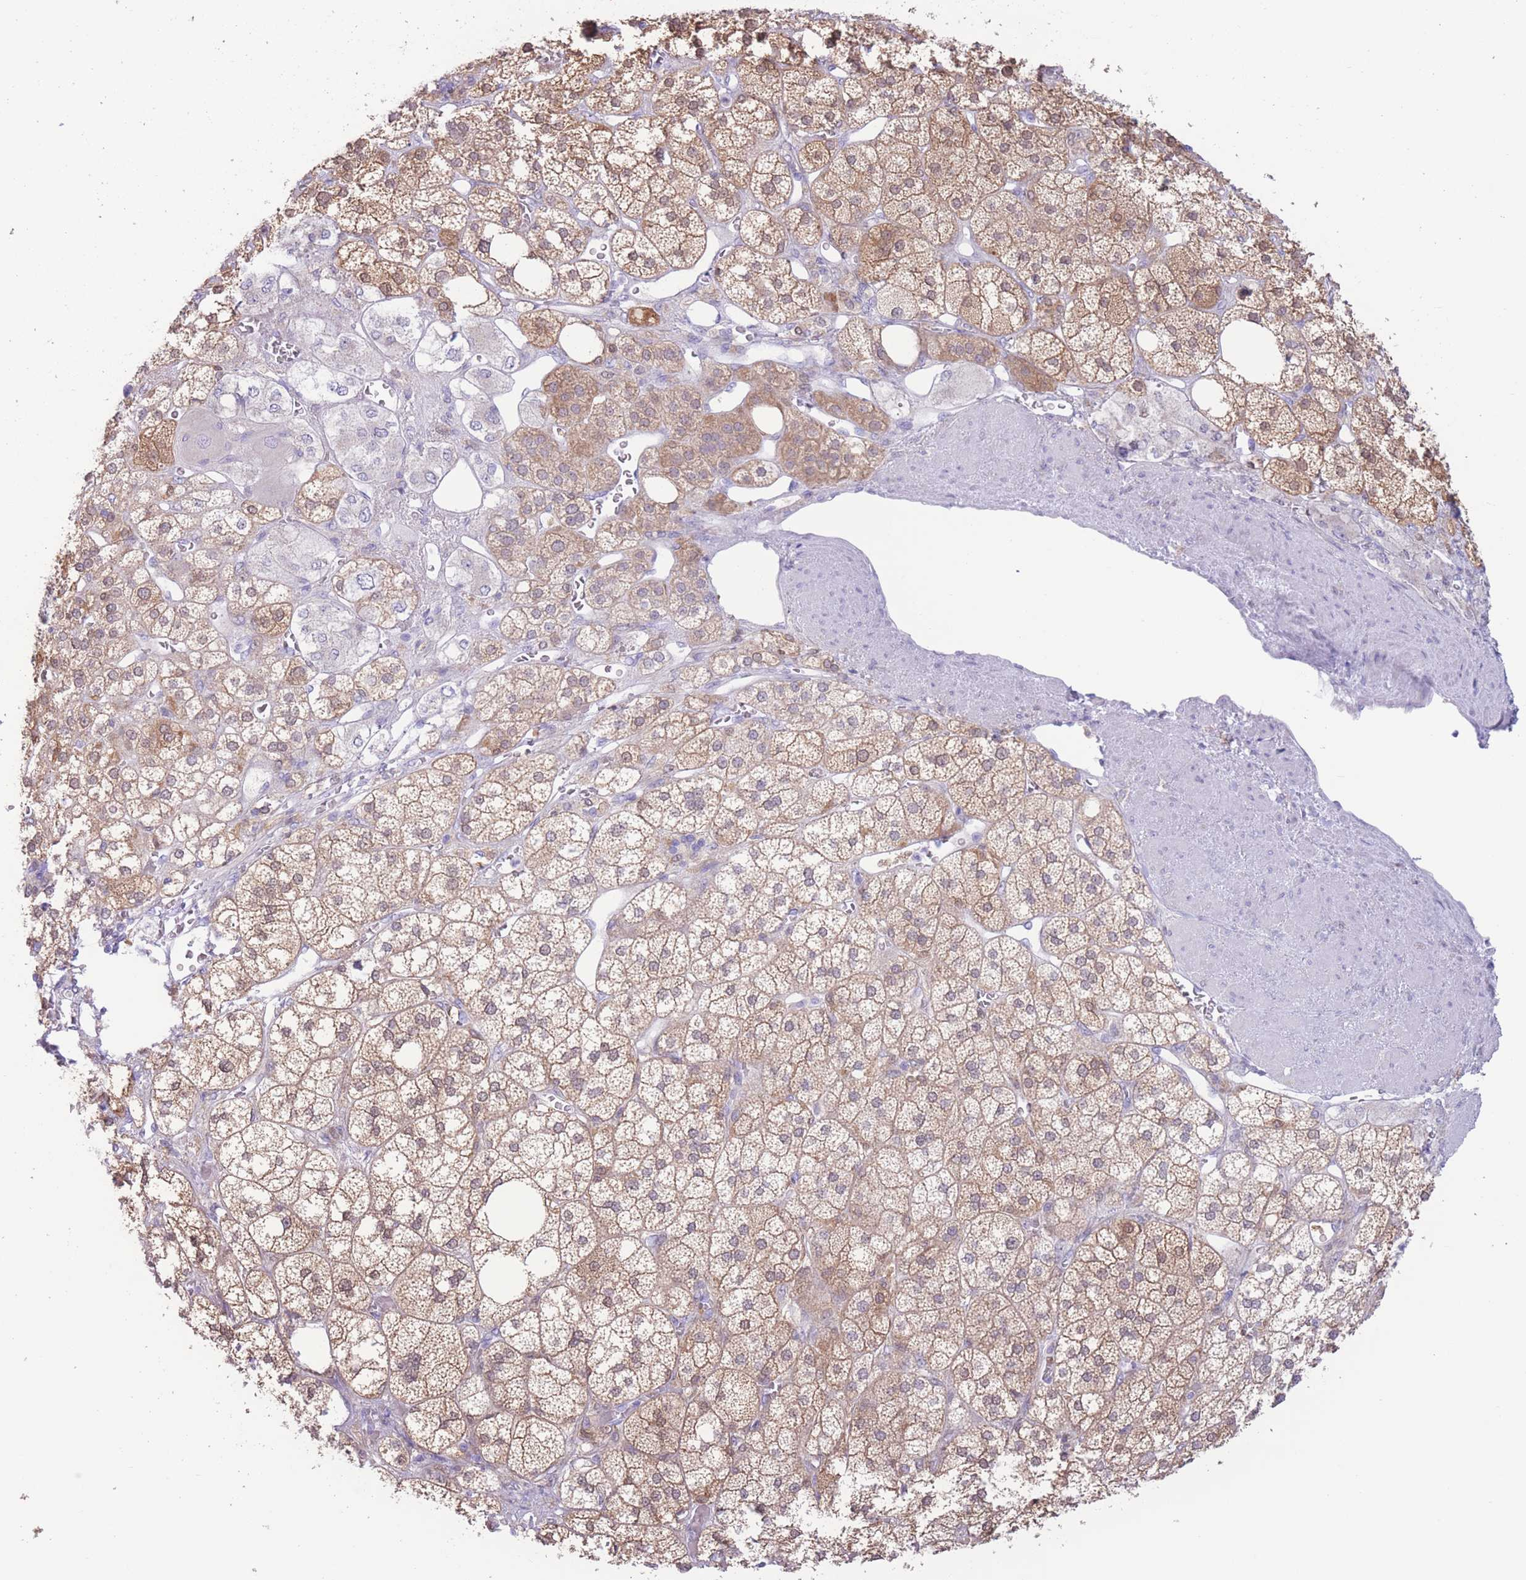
{"staining": {"intensity": "moderate", "quantity": ">75%", "location": "cytoplasmic/membranous"}, "tissue": "adrenal gland", "cell_type": "Glandular cells", "image_type": "normal", "snomed": [{"axis": "morphology", "description": "Normal tissue, NOS"}, {"axis": "topography", "description": "Adrenal gland"}], "caption": "Brown immunohistochemical staining in normal human adrenal gland reveals moderate cytoplasmic/membranous positivity in approximately >75% of glandular cells.", "gene": "FAH", "patient": {"sex": "male", "age": 61}}